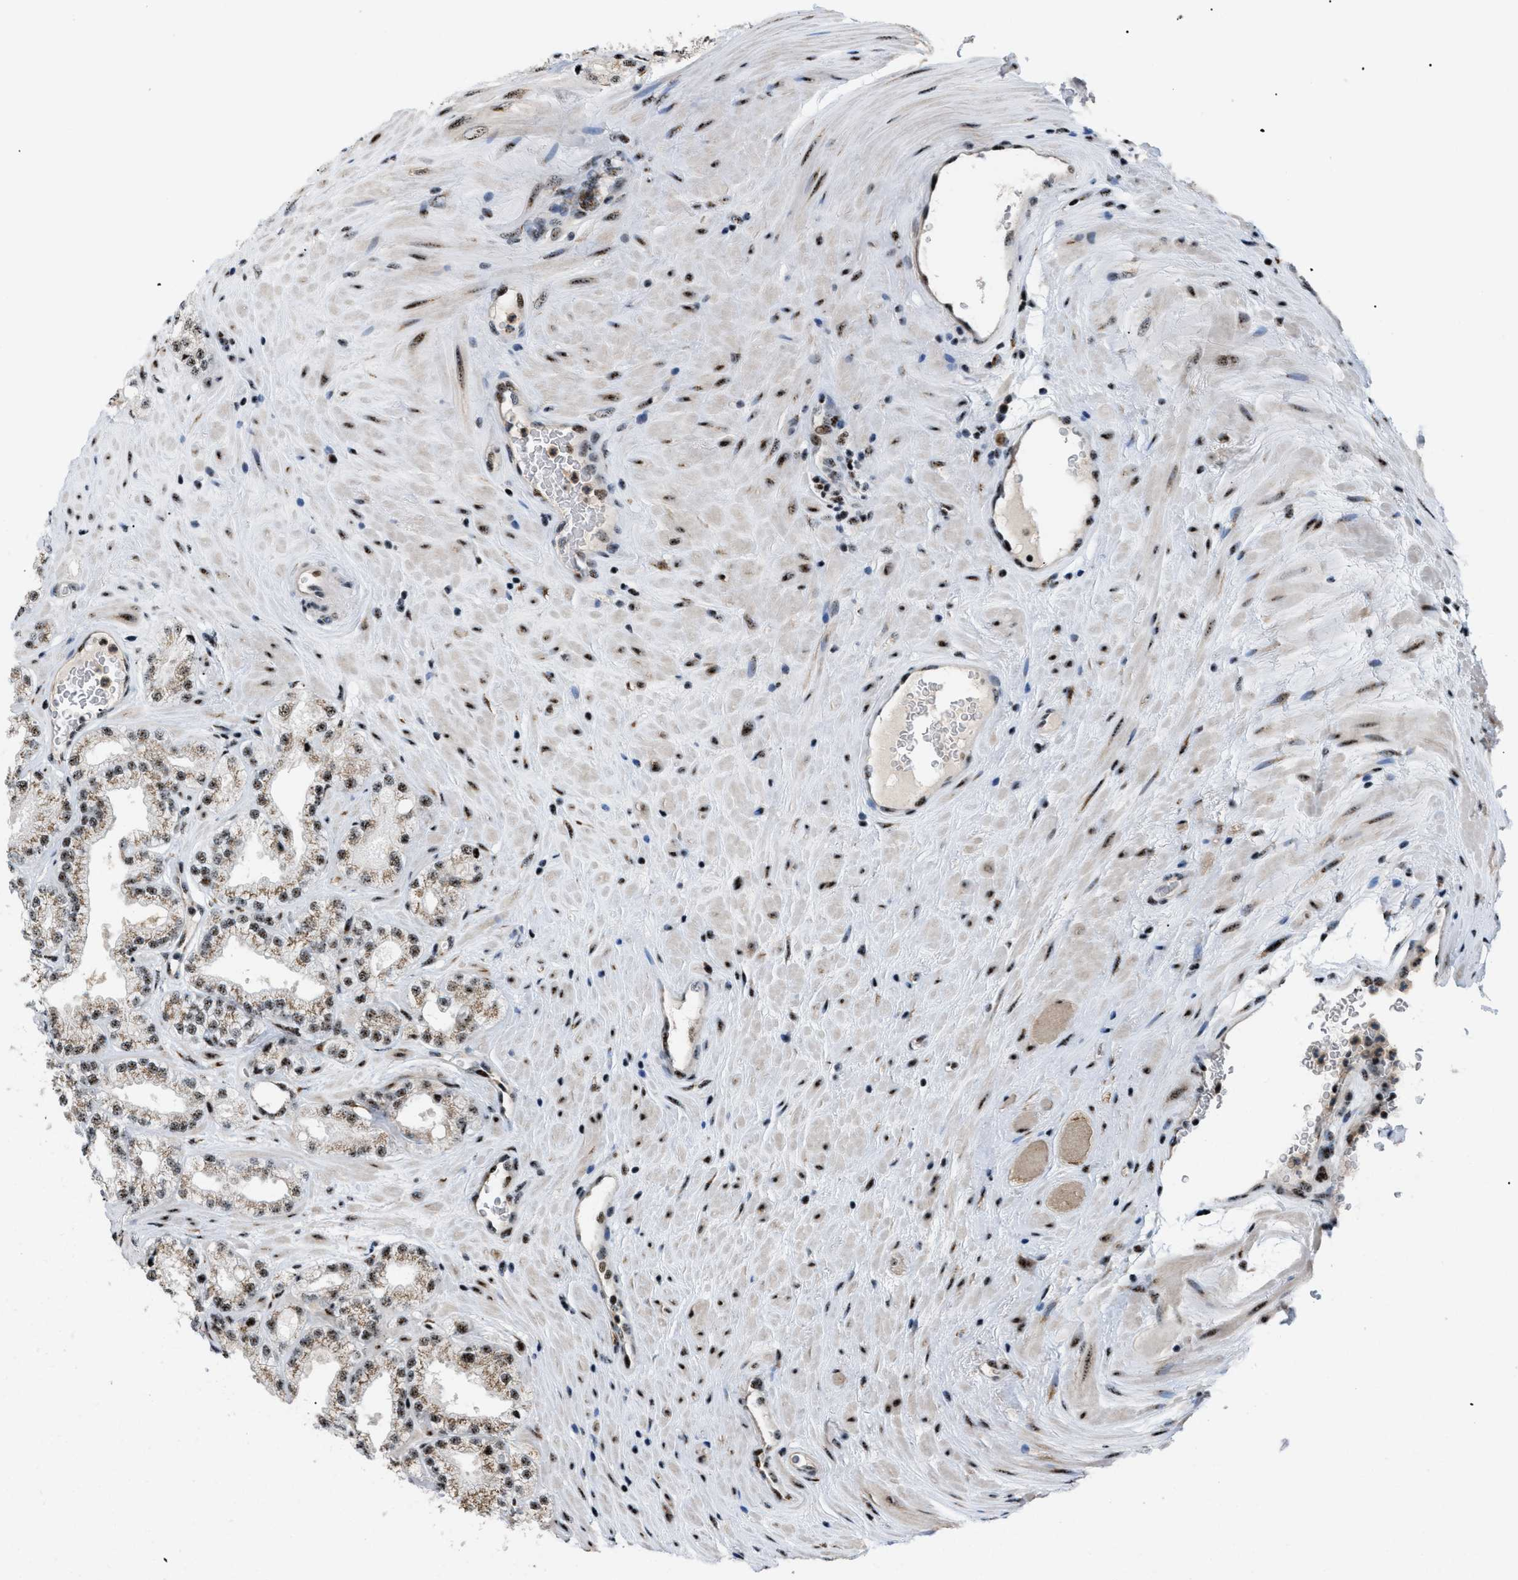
{"staining": {"intensity": "moderate", "quantity": ">75%", "location": "nuclear"}, "tissue": "prostate cancer", "cell_type": "Tumor cells", "image_type": "cancer", "snomed": [{"axis": "morphology", "description": "Adenocarcinoma, High grade"}, {"axis": "topography", "description": "Prostate"}], "caption": "A photomicrograph showing moderate nuclear expression in approximately >75% of tumor cells in prostate cancer (high-grade adenocarcinoma), as visualized by brown immunohistochemical staining.", "gene": "CDR2", "patient": {"sex": "male", "age": 71}}